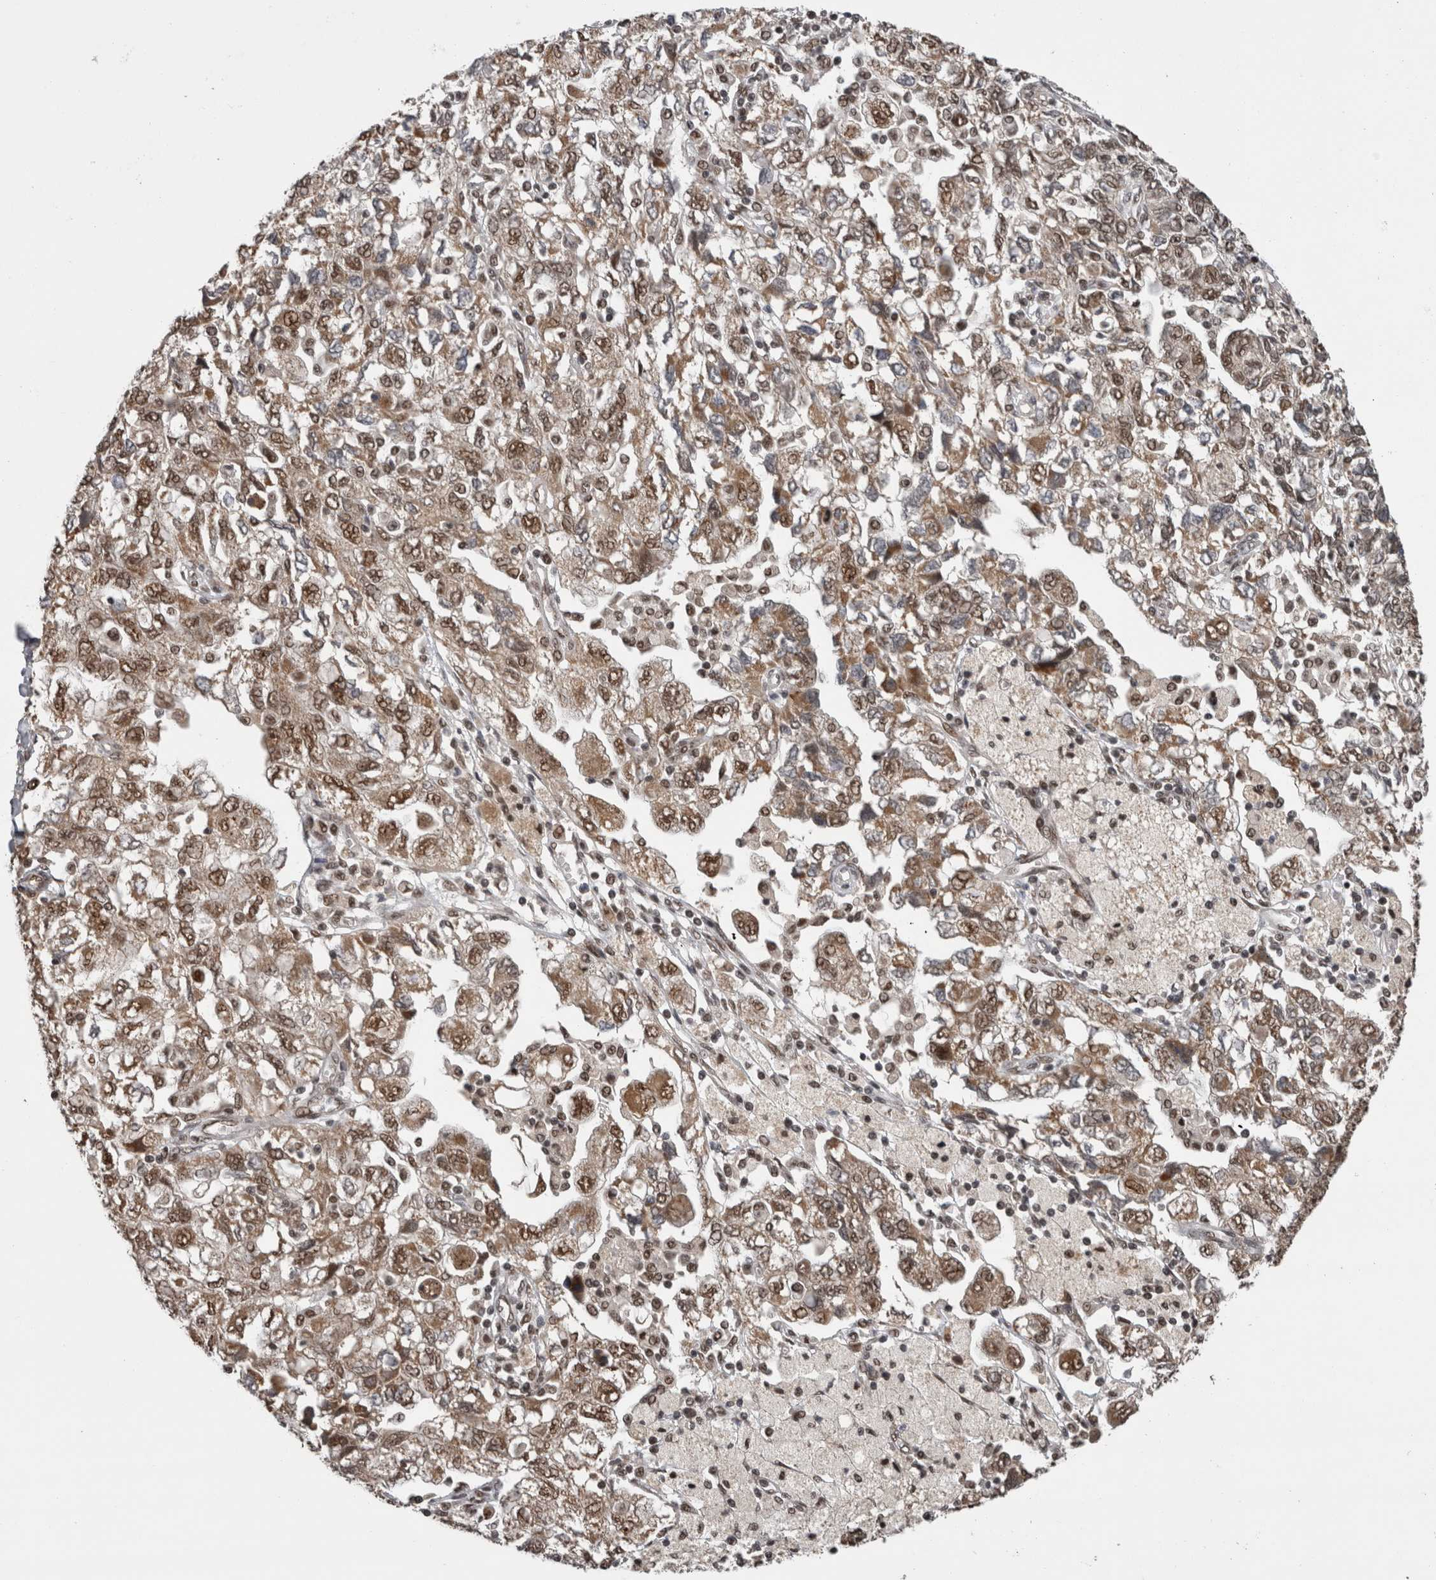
{"staining": {"intensity": "weak", "quantity": ">75%", "location": "nuclear"}, "tissue": "ovarian cancer", "cell_type": "Tumor cells", "image_type": "cancer", "snomed": [{"axis": "morphology", "description": "Carcinoma, NOS"}, {"axis": "morphology", "description": "Cystadenocarcinoma, serous, NOS"}, {"axis": "topography", "description": "Ovary"}], "caption": "Protein staining demonstrates weak nuclear staining in approximately >75% of tumor cells in ovarian cancer (serous cystadenocarcinoma).", "gene": "CPSF2", "patient": {"sex": "female", "age": 69}}